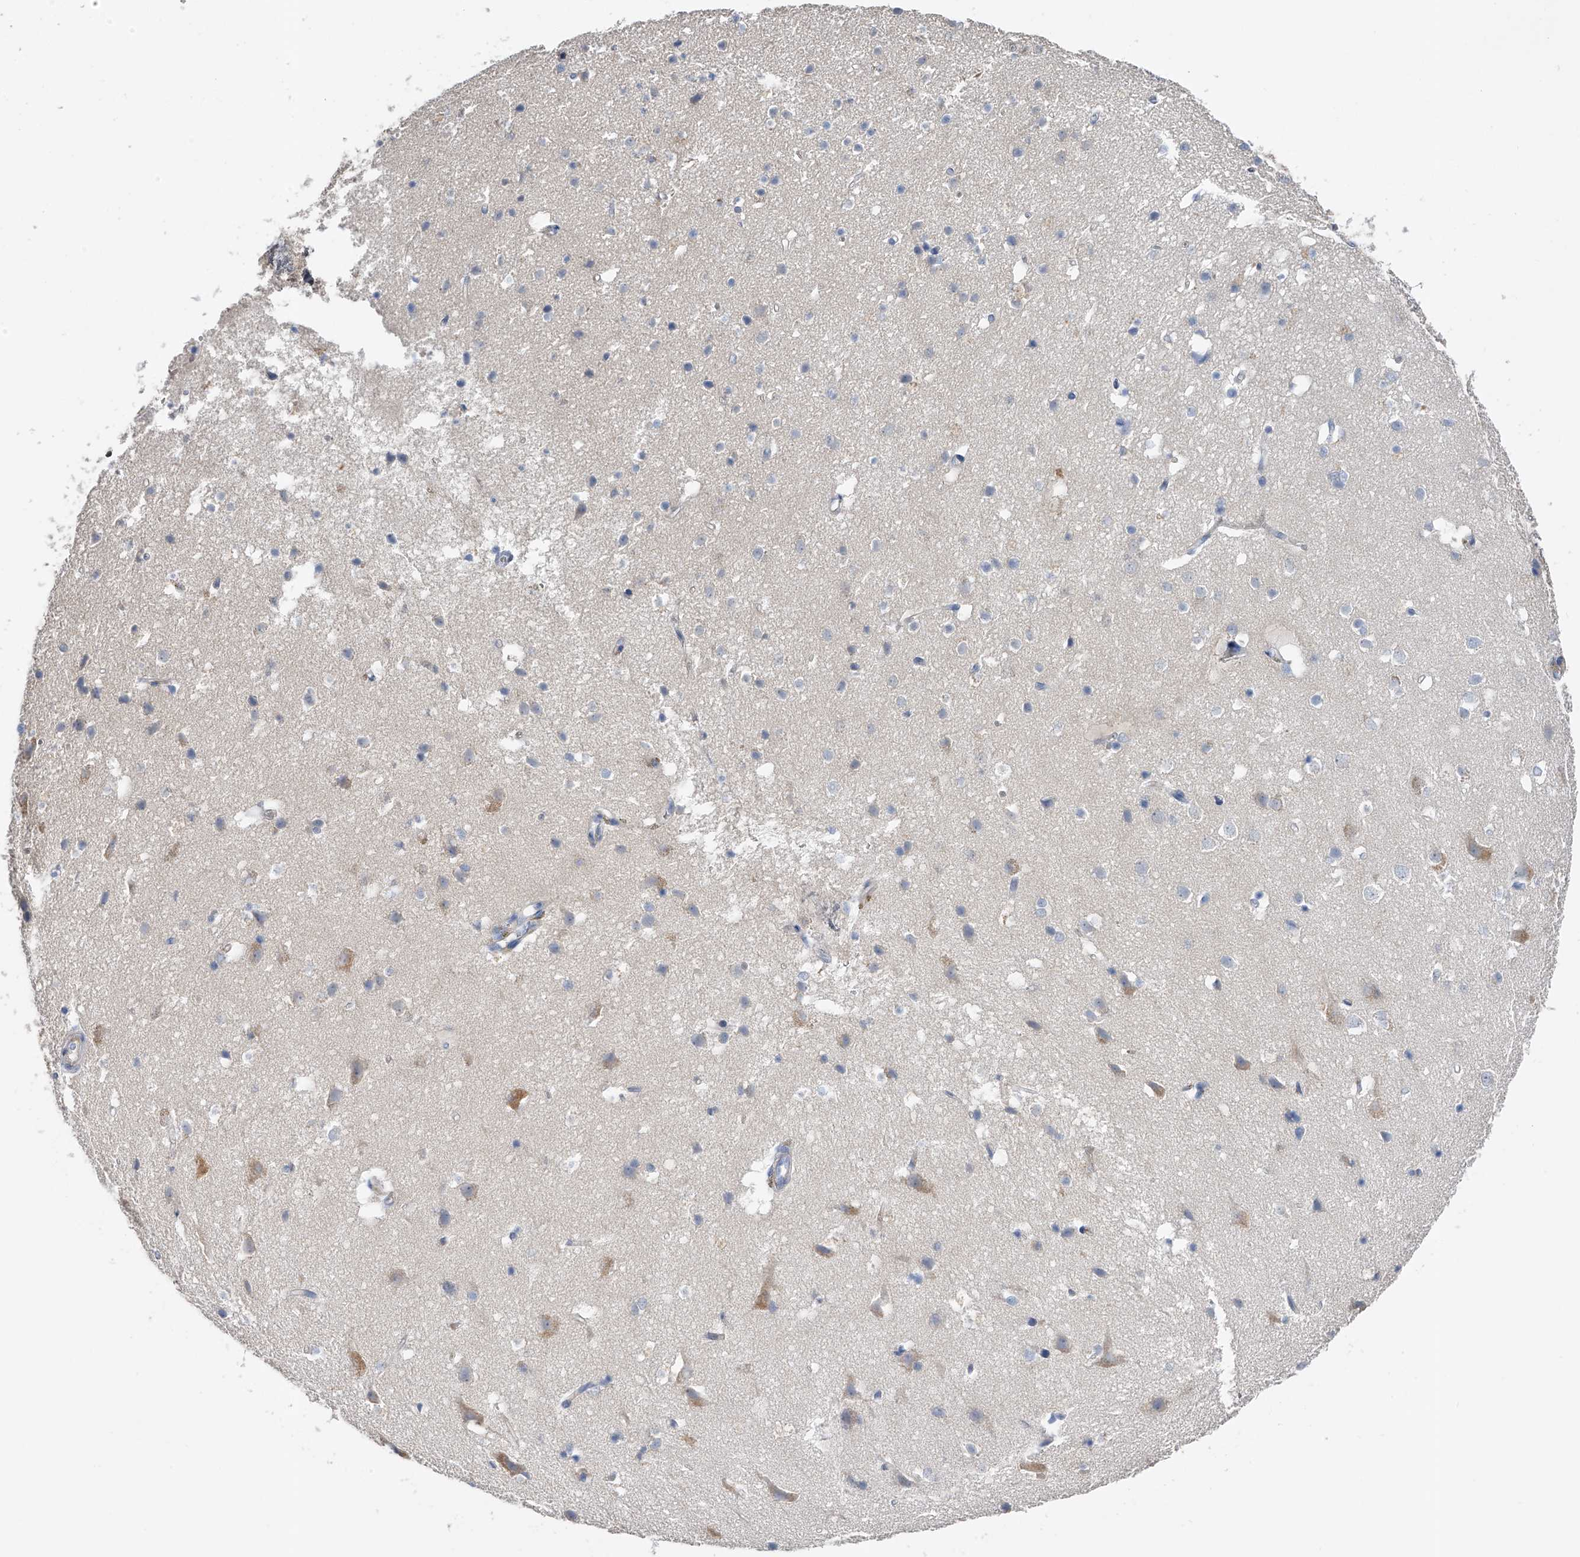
{"staining": {"intensity": "moderate", "quantity": "<25%", "location": "cytoplasmic/membranous"}, "tissue": "cerebral cortex", "cell_type": "Endothelial cells", "image_type": "normal", "snomed": [{"axis": "morphology", "description": "Normal tissue, NOS"}, {"axis": "topography", "description": "Cerebral cortex"}], "caption": "Cerebral cortex stained for a protein shows moderate cytoplasmic/membranous positivity in endothelial cells. (DAB (3,3'-diaminobenzidine) IHC, brown staining for protein, blue staining for nuclei).", "gene": "RWDD2A", "patient": {"sex": "male", "age": 54}}